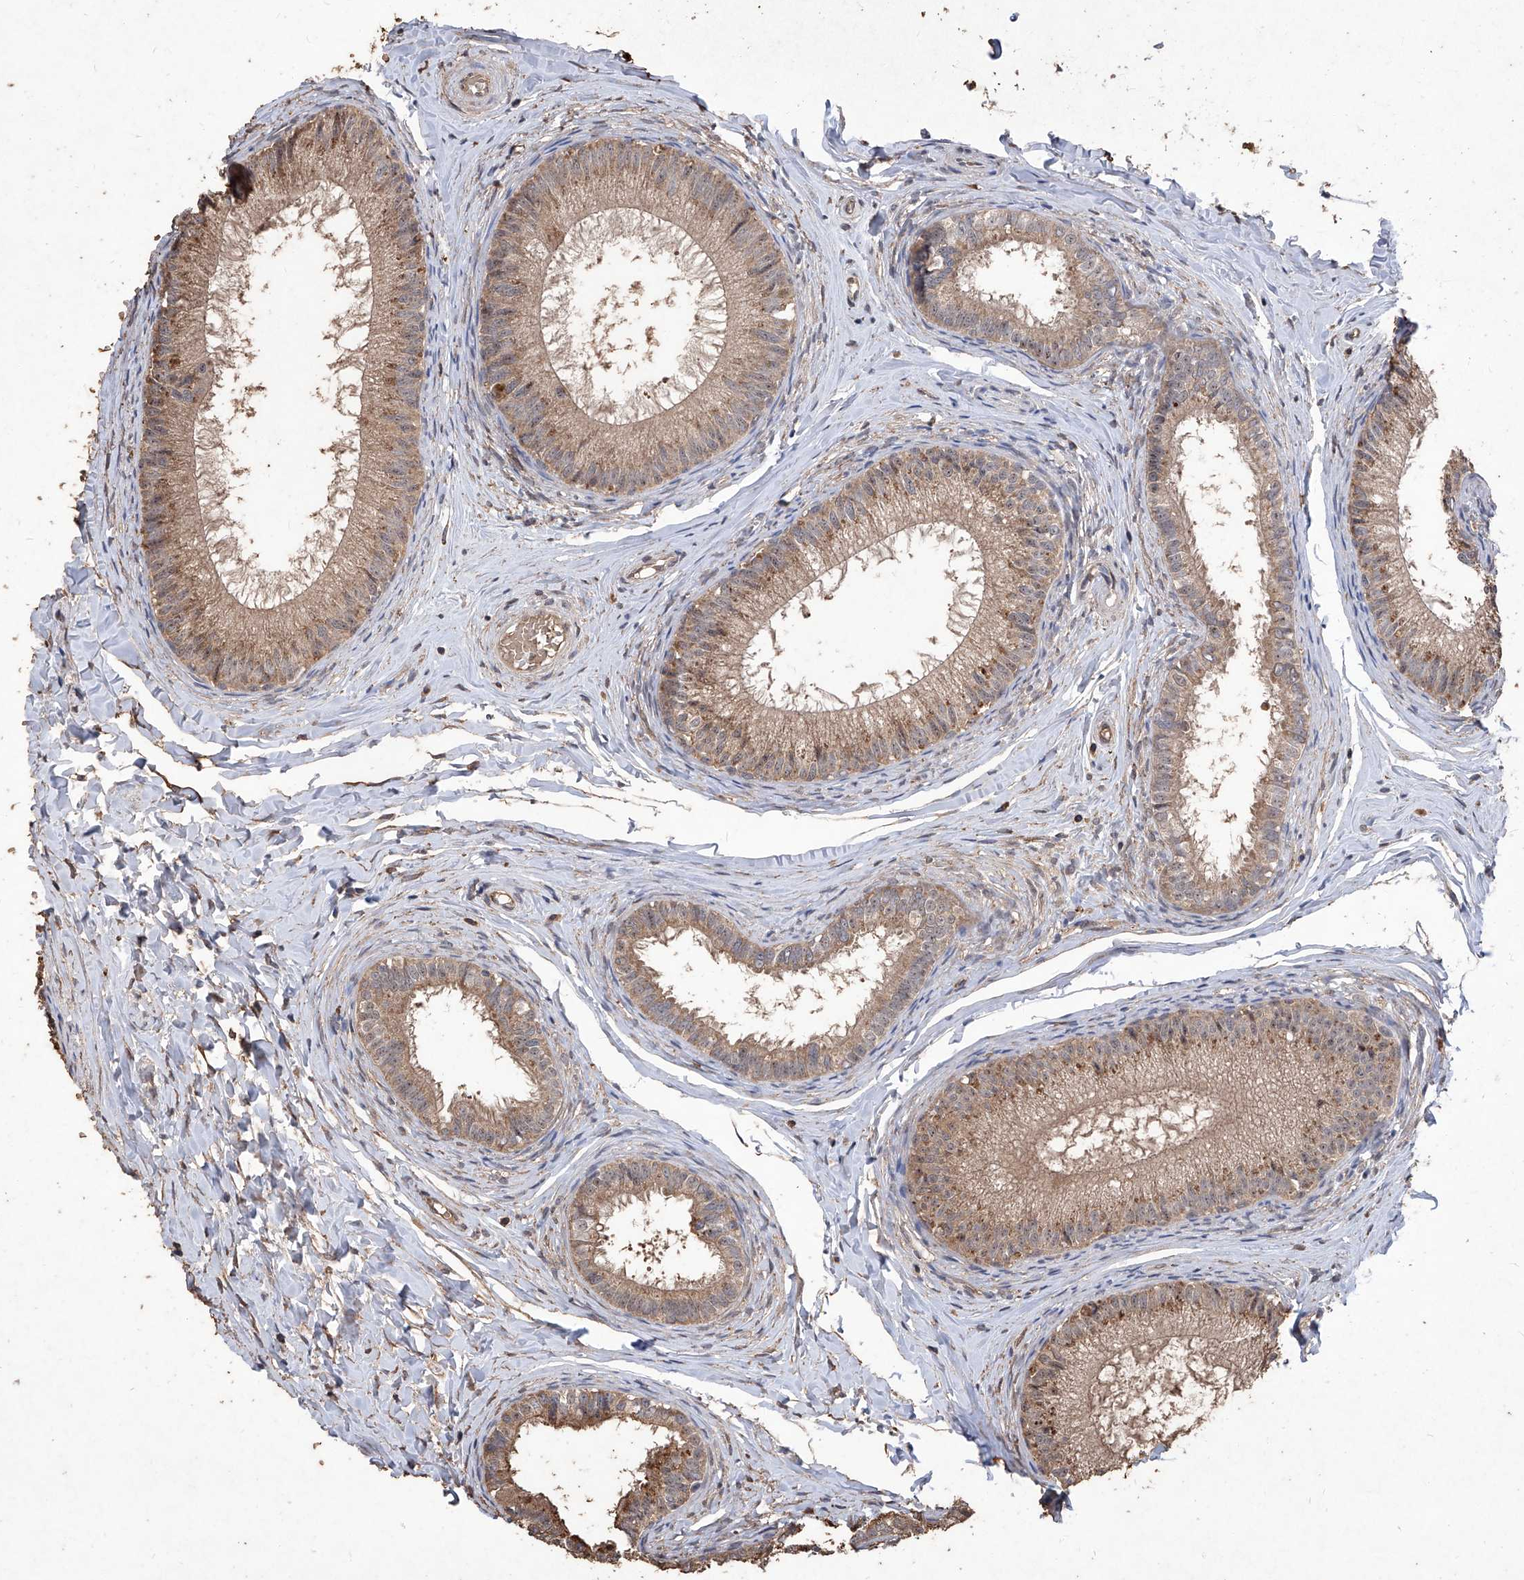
{"staining": {"intensity": "moderate", "quantity": ">75%", "location": "cytoplasmic/membranous"}, "tissue": "epididymis", "cell_type": "Glandular cells", "image_type": "normal", "snomed": [{"axis": "morphology", "description": "Normal tissue, NOS"}, {"axis": "topography", "description": "Epididymis"}], "caption": "Glandular cells reveal medium levels of moderate cytoplasmic/membranous expression in about >75% of cells in benign human epididymis. Ihc stains the protein in brown and the nuclei are stained blue.", "gene": "EML1", "patient": {"sex": "male", "age": 34}}